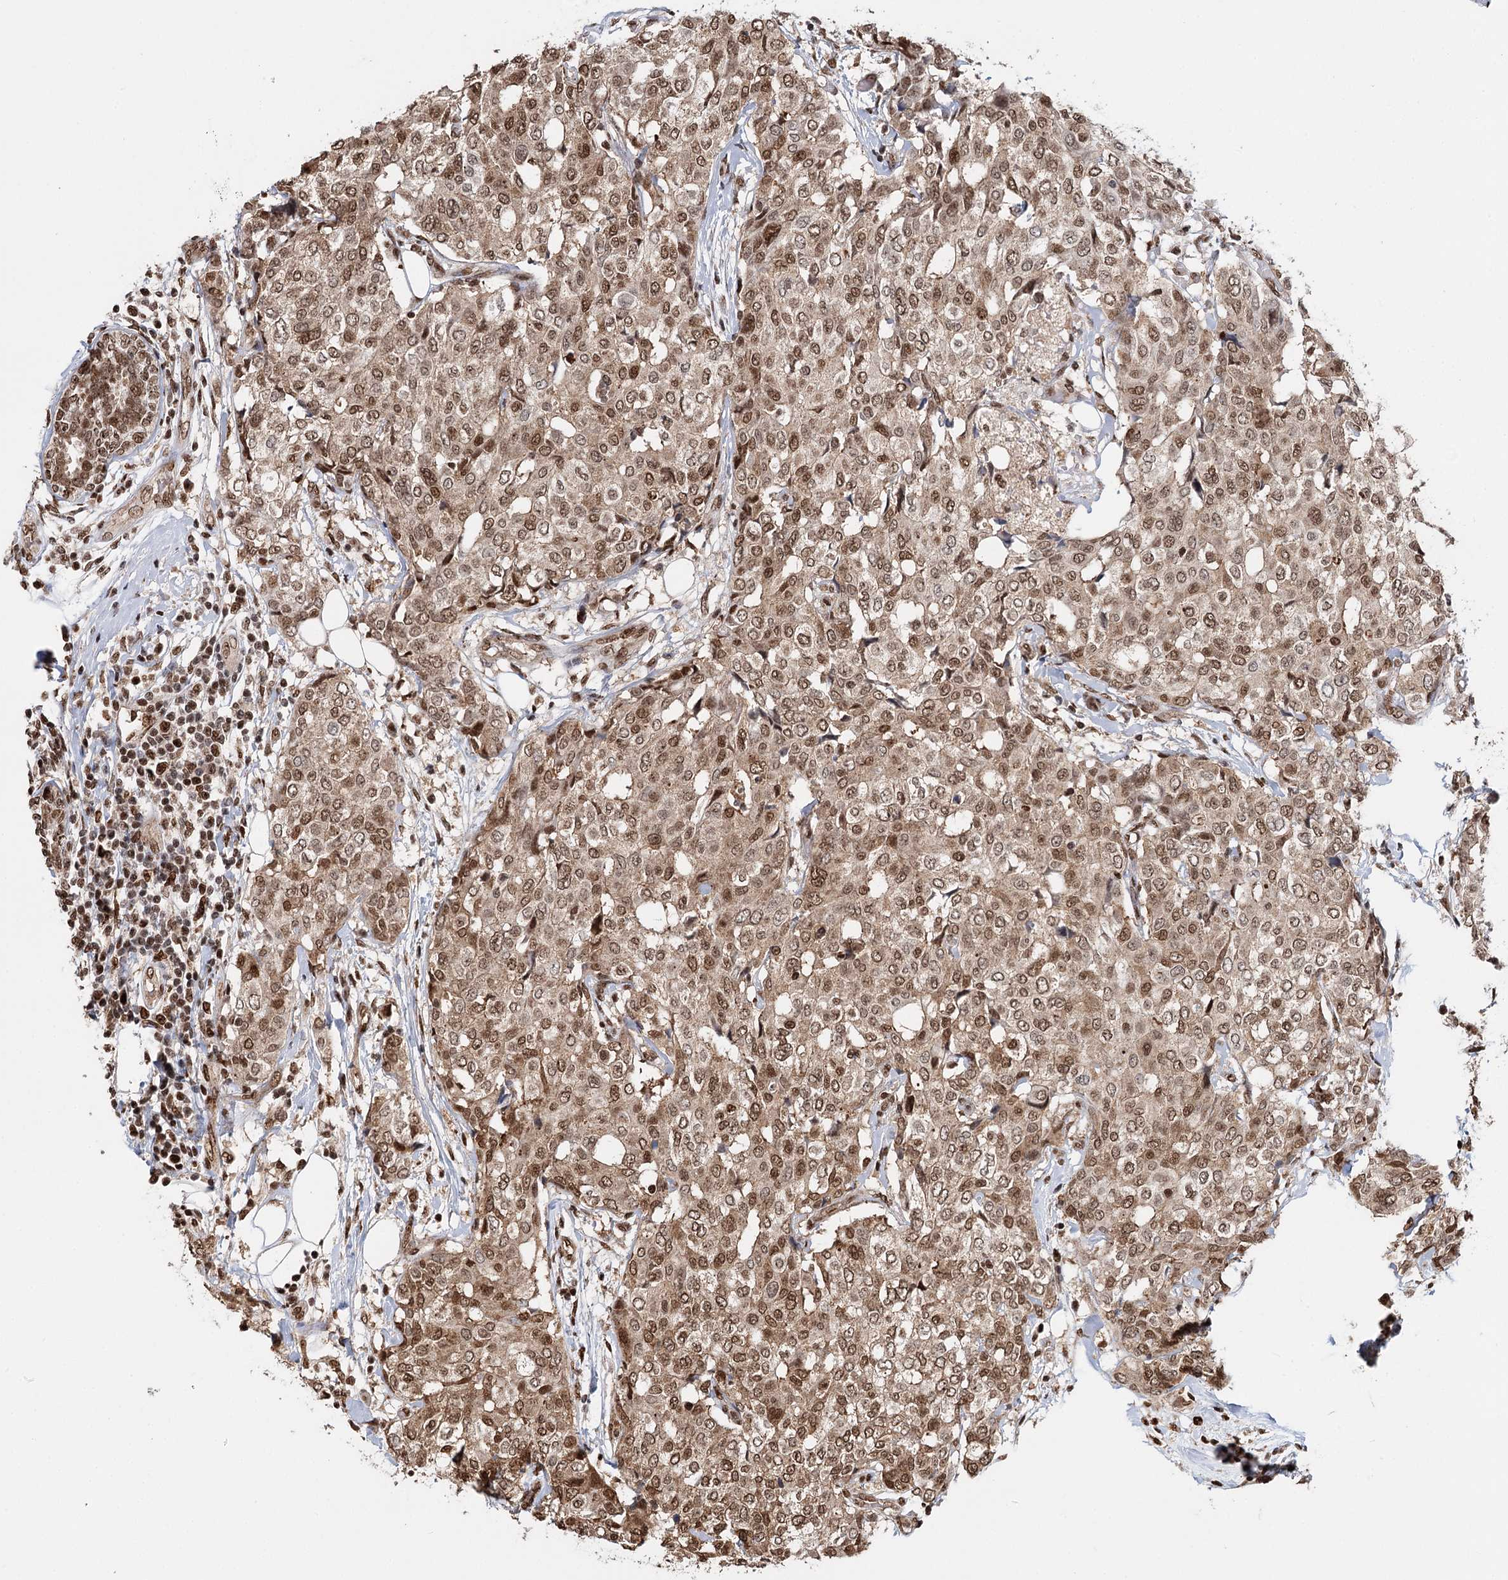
{"staining": {"intensity": "moderate", "quantity": ">75%", "location": "nuclear"}, "tissue": "breast cancer", "cell_type": "Tumor cells", "image_type": "cancer", "snomed": [{"axis": "morphology", "description": "Lobular carcinoma"}, {"axis": "topography", "description": "Breast"}], "caption": "High-magnification brightfield microscopy of breast cancer stained with DAB (3,3'-diaminobenzidine) (brown) and counterstained with hematoxylin (blue). tumor cells exhibit moderate nuclear expression is seen in about>75% of cells.", "gene": "RPS27A", "patient": {"sex": "female", "age": 51}}